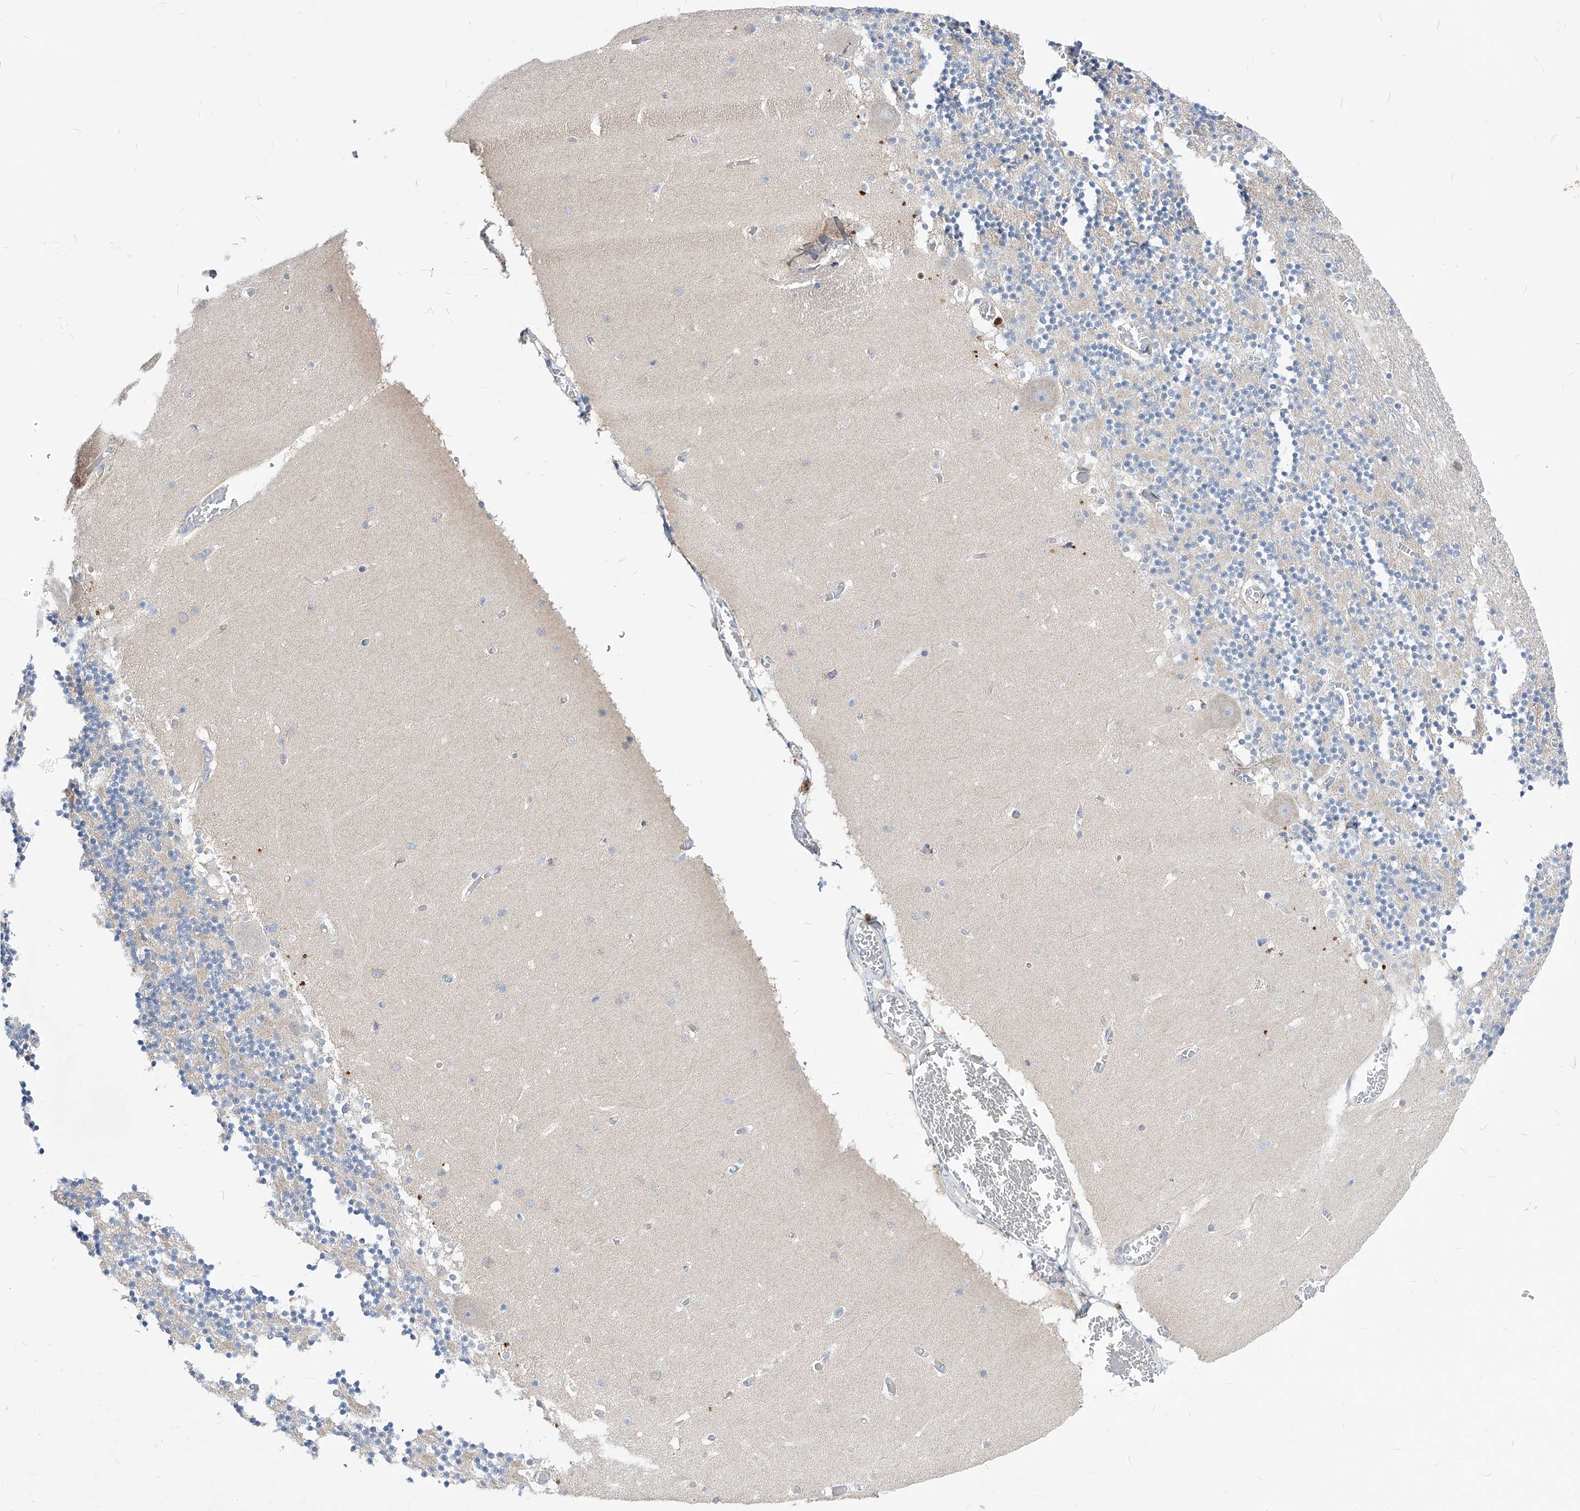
{"staining": {"intensity": "negative", "quantity": "none", "location": "none"}, "tissue": "cerebellum", "cell_type": "Cells in granular layer", "image_type": "normal", "snomed": [{"axis": "morphology", "description": "Normal tissue, NOS"}, {"axis": "topography", "description": "Cerebellum"}], "caption": "Immunohistochemistry (IHC) of unremarkable cerebellum displays no expression in cells in granular layer. (DAB IHC with hematoxylin counter stain).", "gene": "UFL1", "patient": {"sex": "female", "age": 28}}